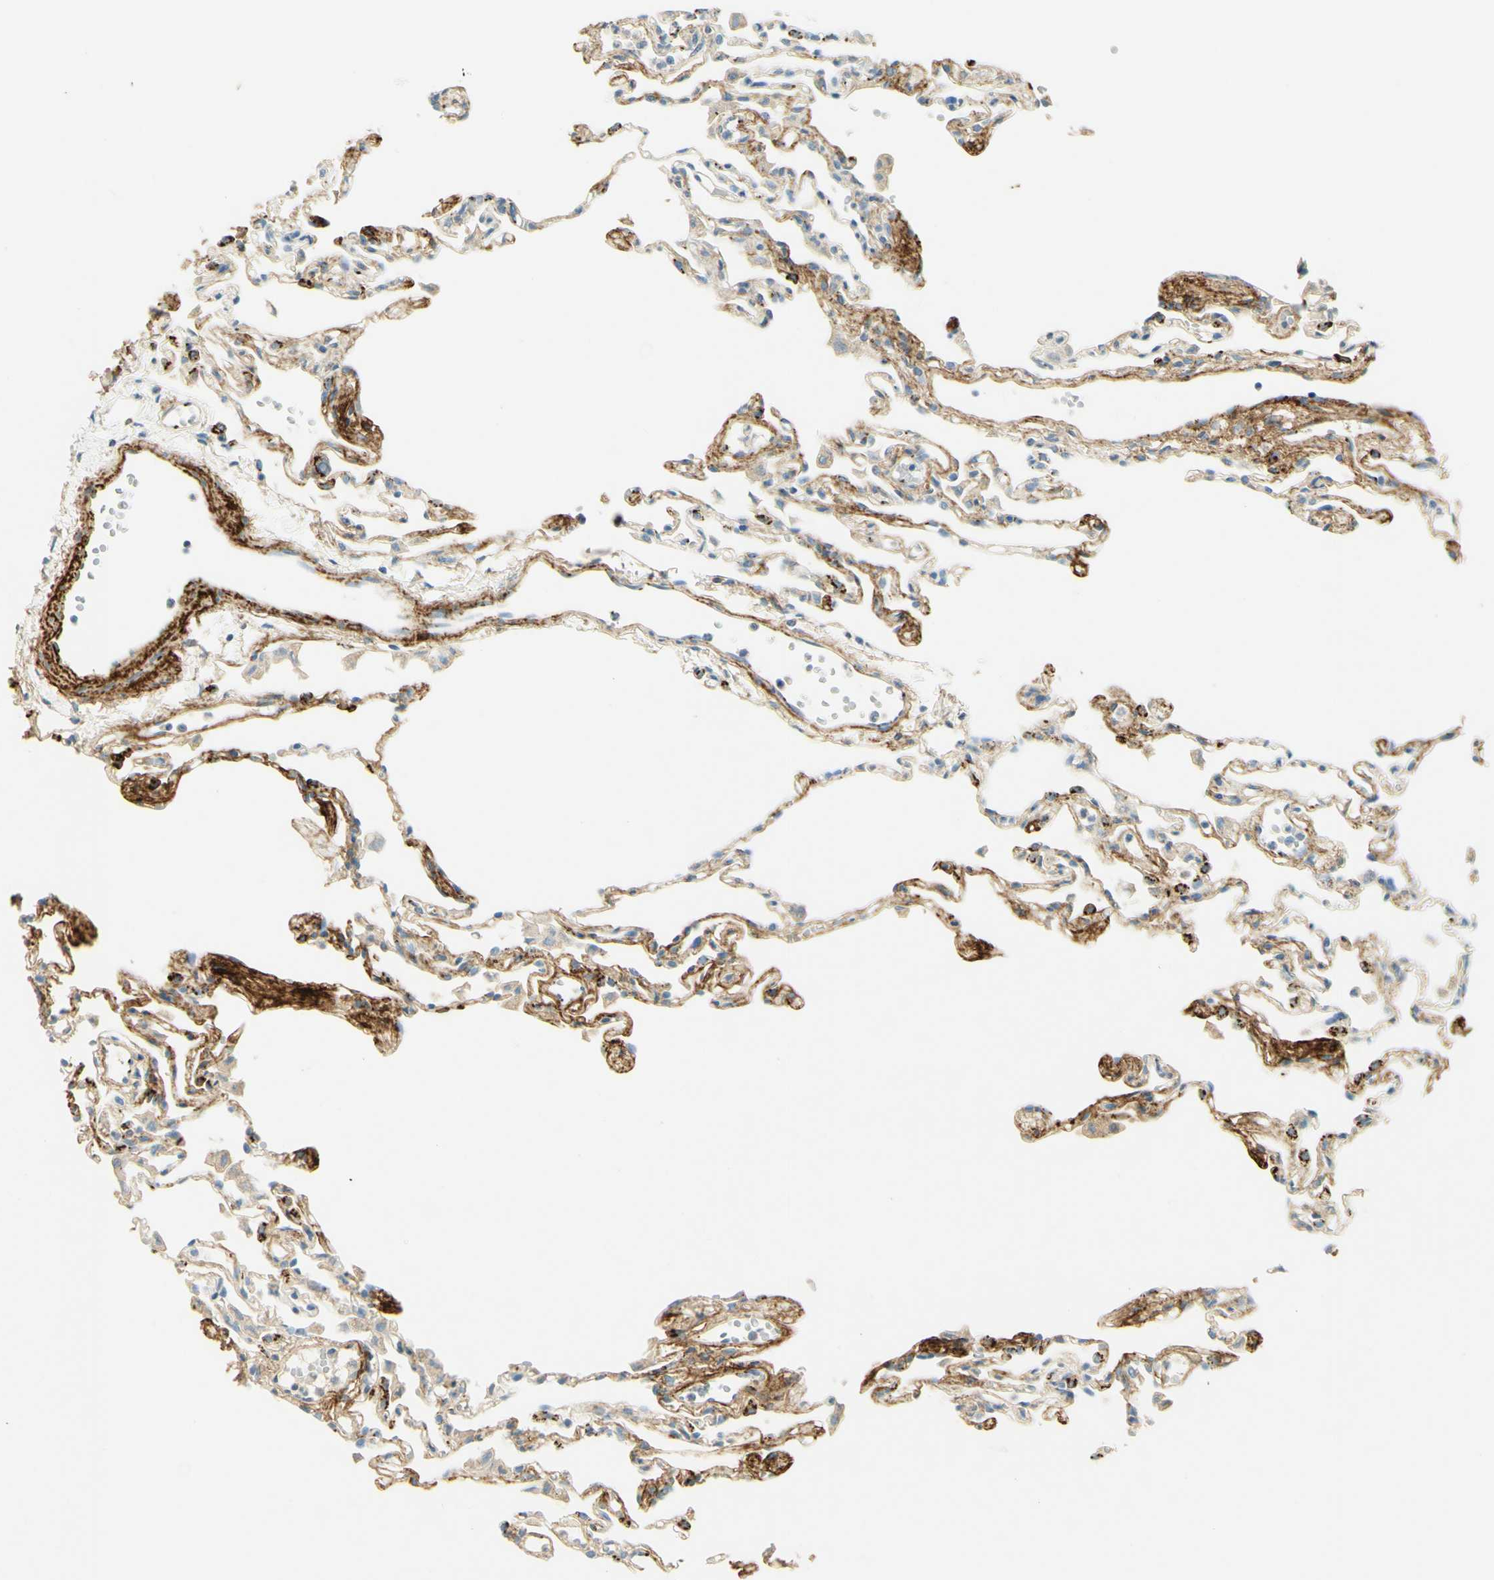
{"staining": {"intensity": "strong", "quantity": "<25%", "location": "cytoplasmic/membranous"}, "tissue": "lung", "cell_type": "Alveolar cells", "image_type": "normal", "snomed": [{"axis": "morphology", "description": "Normal tissue, NOS"}, {"axis": "topography", "description": "Lung"}], "caption": "DAB immunohistochemical staining of benign lung reveals strong cytoplasmic/membranous protein staining in approximately <25% of alveolar cells. (Brightfield microscopy of DAB IHC at high magnification).", "gene": "TNN", "patient": {"sex": "female", "age": 49}}